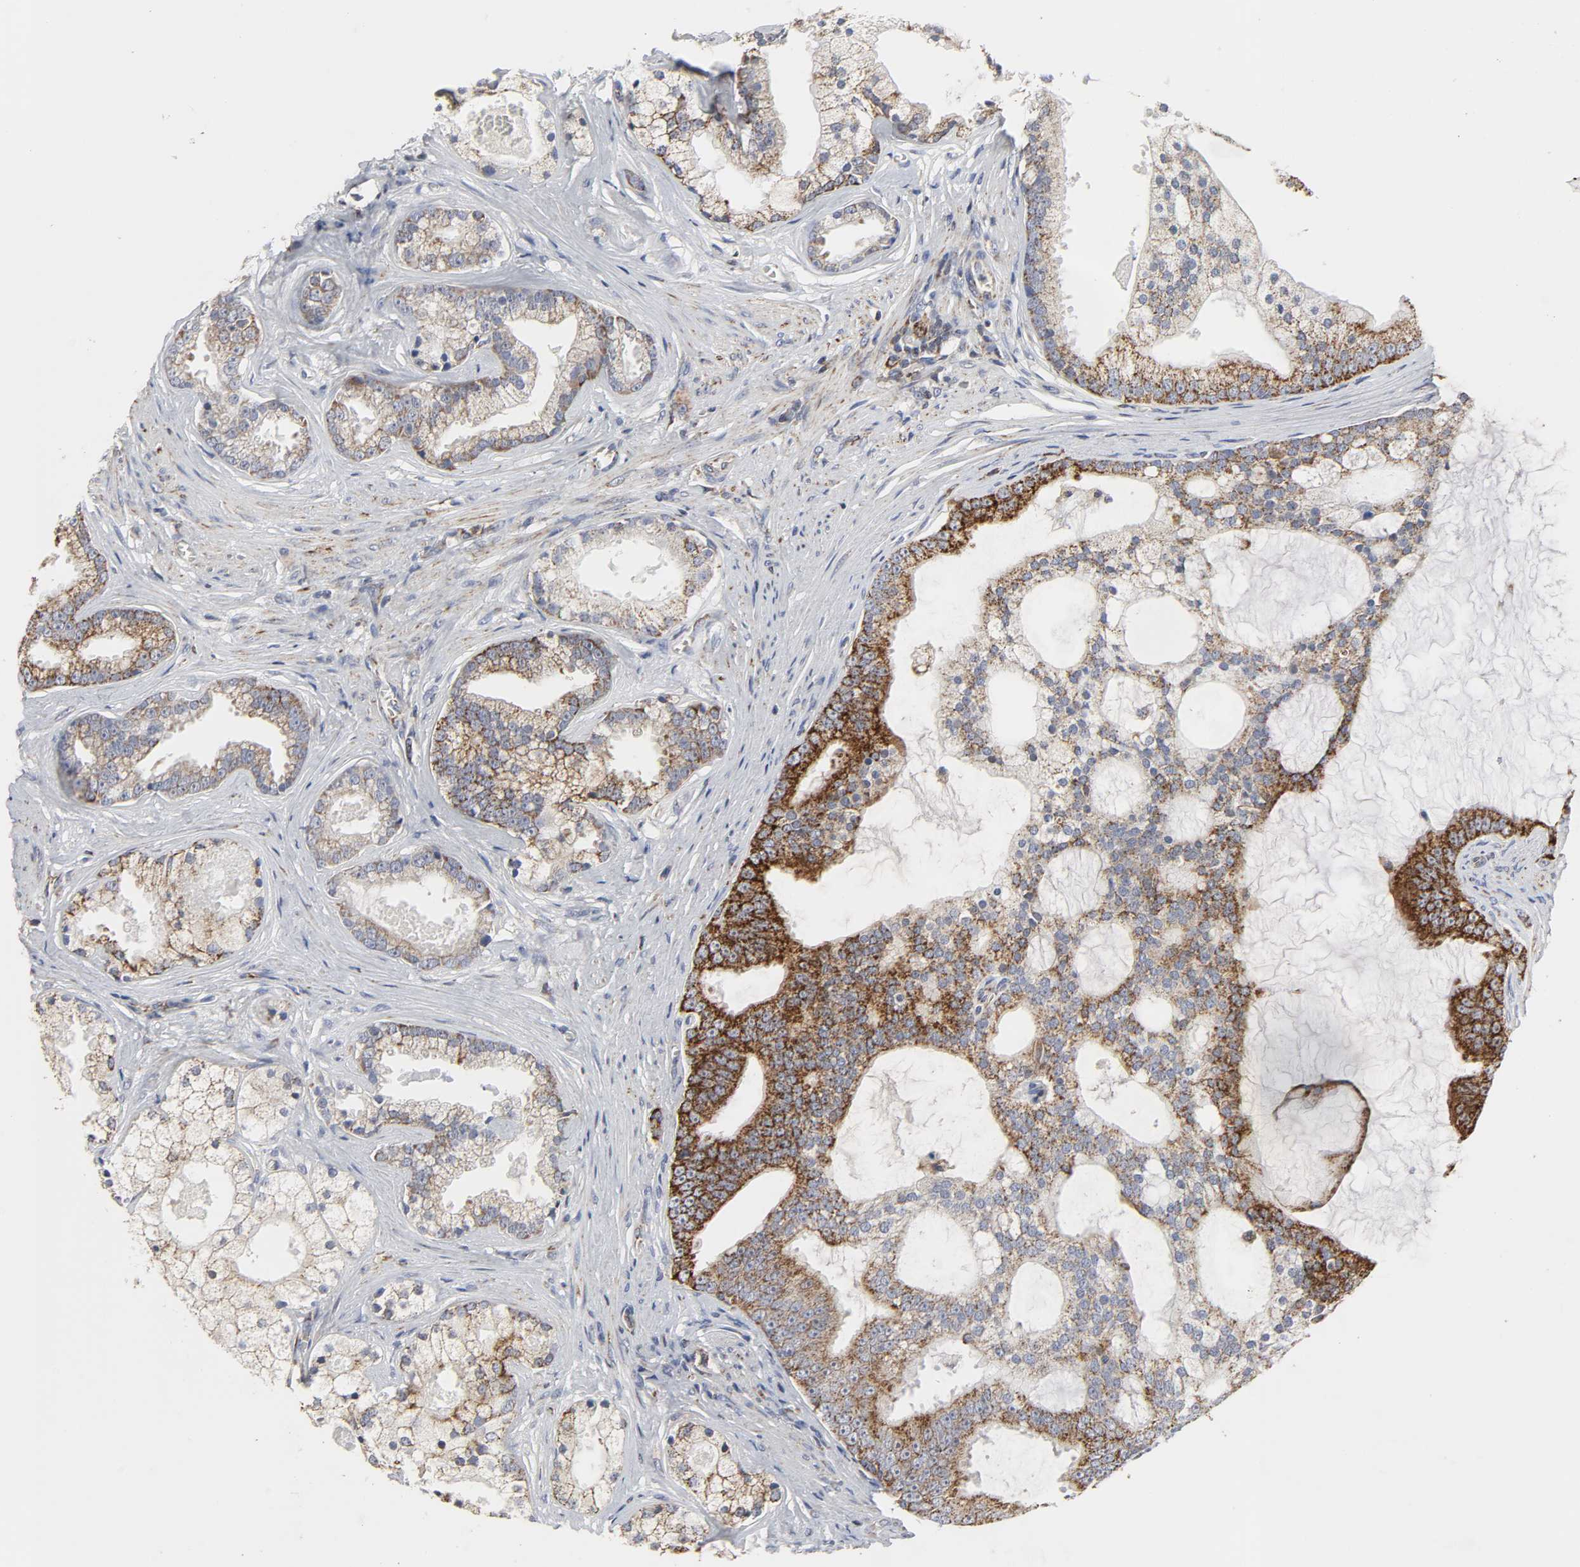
{"staining": {"intensity": "strong", "quantity": ">75%", "location": "cytoplasmic/membranous"}, "tissue": "prostate cancer", "cell_type": "Tumor cells", "image_type": "cancer", "snomed": [{"axis": "morphology", "description": "Adenocarcinoma, Low grade"}, {"axis": "topography", "description": "Prostate"}], "caption": "Prostate cancer (low-grade adenocarcinoma) stained with a protein marker reveals strong staining in tumor cells.", "gene": "COX6B1", "patient": {"sex": "male", "age": 58}}